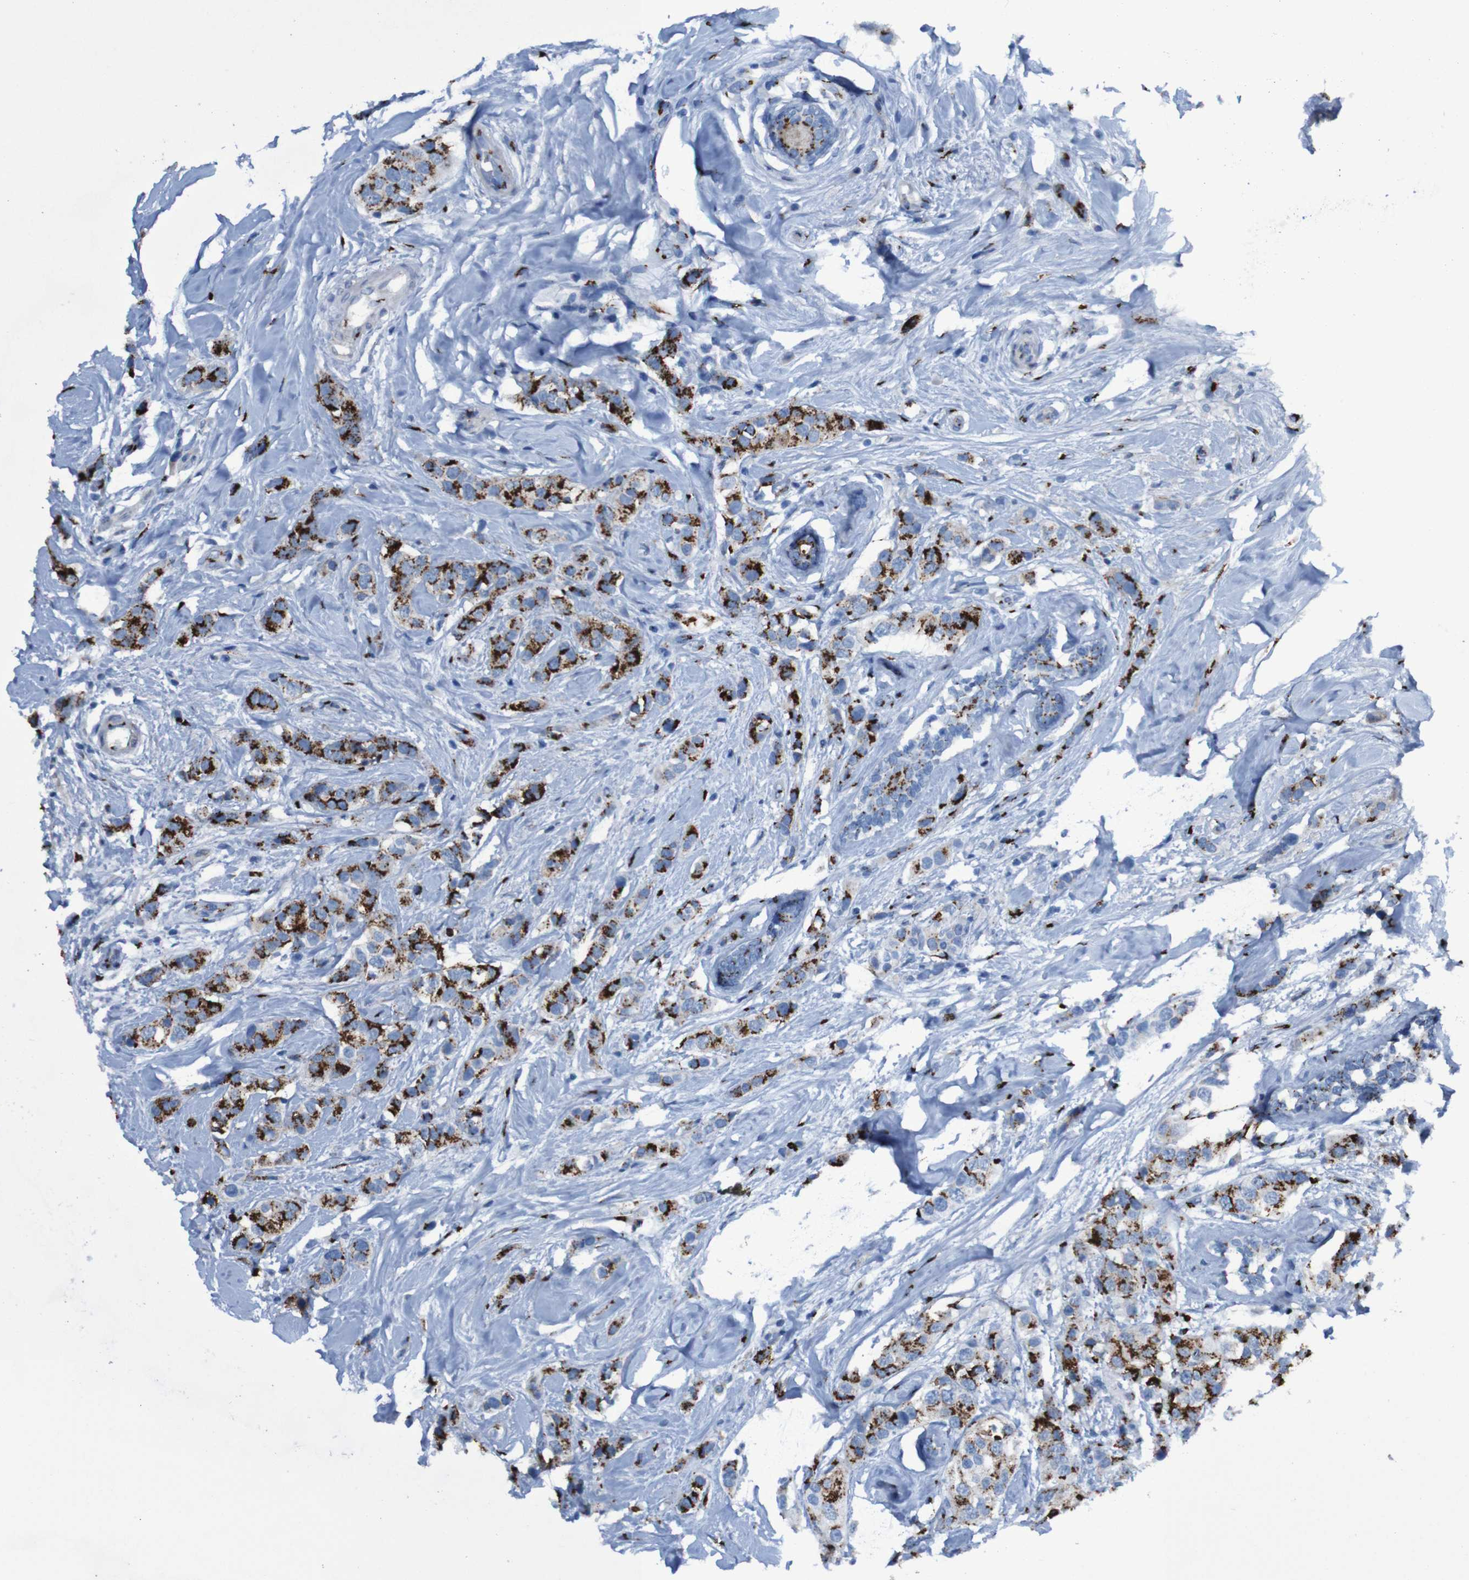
{"staining": {"intensity": "strong", "quantity": ">75%", "location": "cytoplasmic/membranous"}, "tissue": "breast cancer", "cell_type": "Tumor cells", "image_type": "cancer", "snomed": [{"axis": "morphology", "description": "Normal tissue, NOS"}, {"axis": "morphology", "description": "Duct carcinoma"}, {"axis": "topography", "description": "Breast"}], "caption": "A high-resolution image shows immunohistochemistry staining of breast cancer (intraductal carcinoma), which reveals strong cytoplasmic/membranous positivity in approximately >75% of tumor cells.", "gene": "GOLM1", "patient": {"sex": "female", "age": 50}}